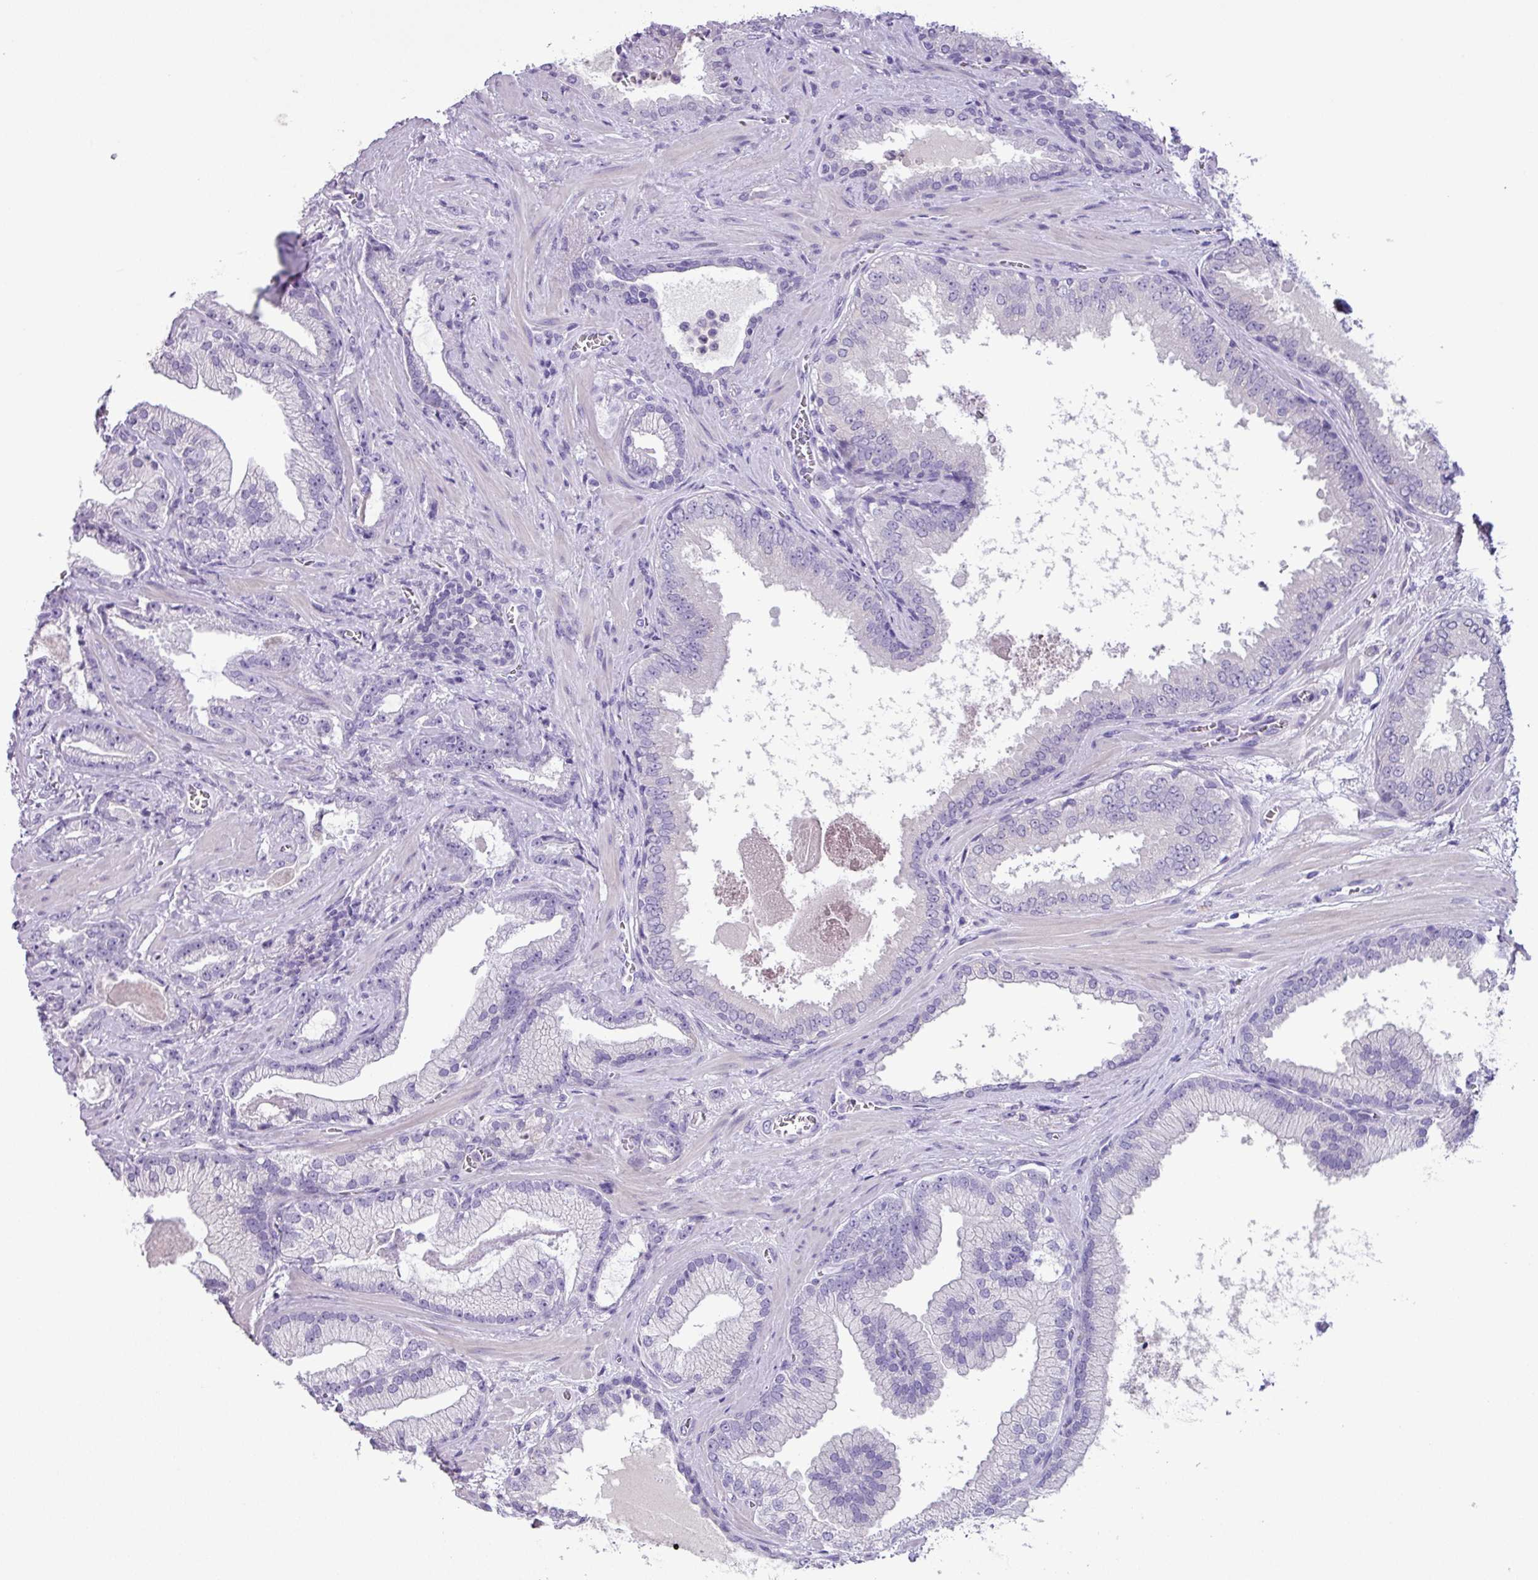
{"staining": {"intensity": "negative", "quantity": "none", "location": "none"}, "tissue": "prostate cancer", "cell_type": "Tumor cells", "image_type": "cancer", "snomed": [{"axis": "morphology", "description": "Adenocarcinoma, High grade"}, {"axis": "topography", "description": "Prostate"}], "caption": "IHC histopathology image of neoplastic tissue: human high-grade adenocarcinoma (prostate) stained with DAB (3,3'-diaminobenzidine) shows no significant protein expression in tumor cells.", "gene": "CYSTM1", "patient": {"sex": "male", "age": 68}}